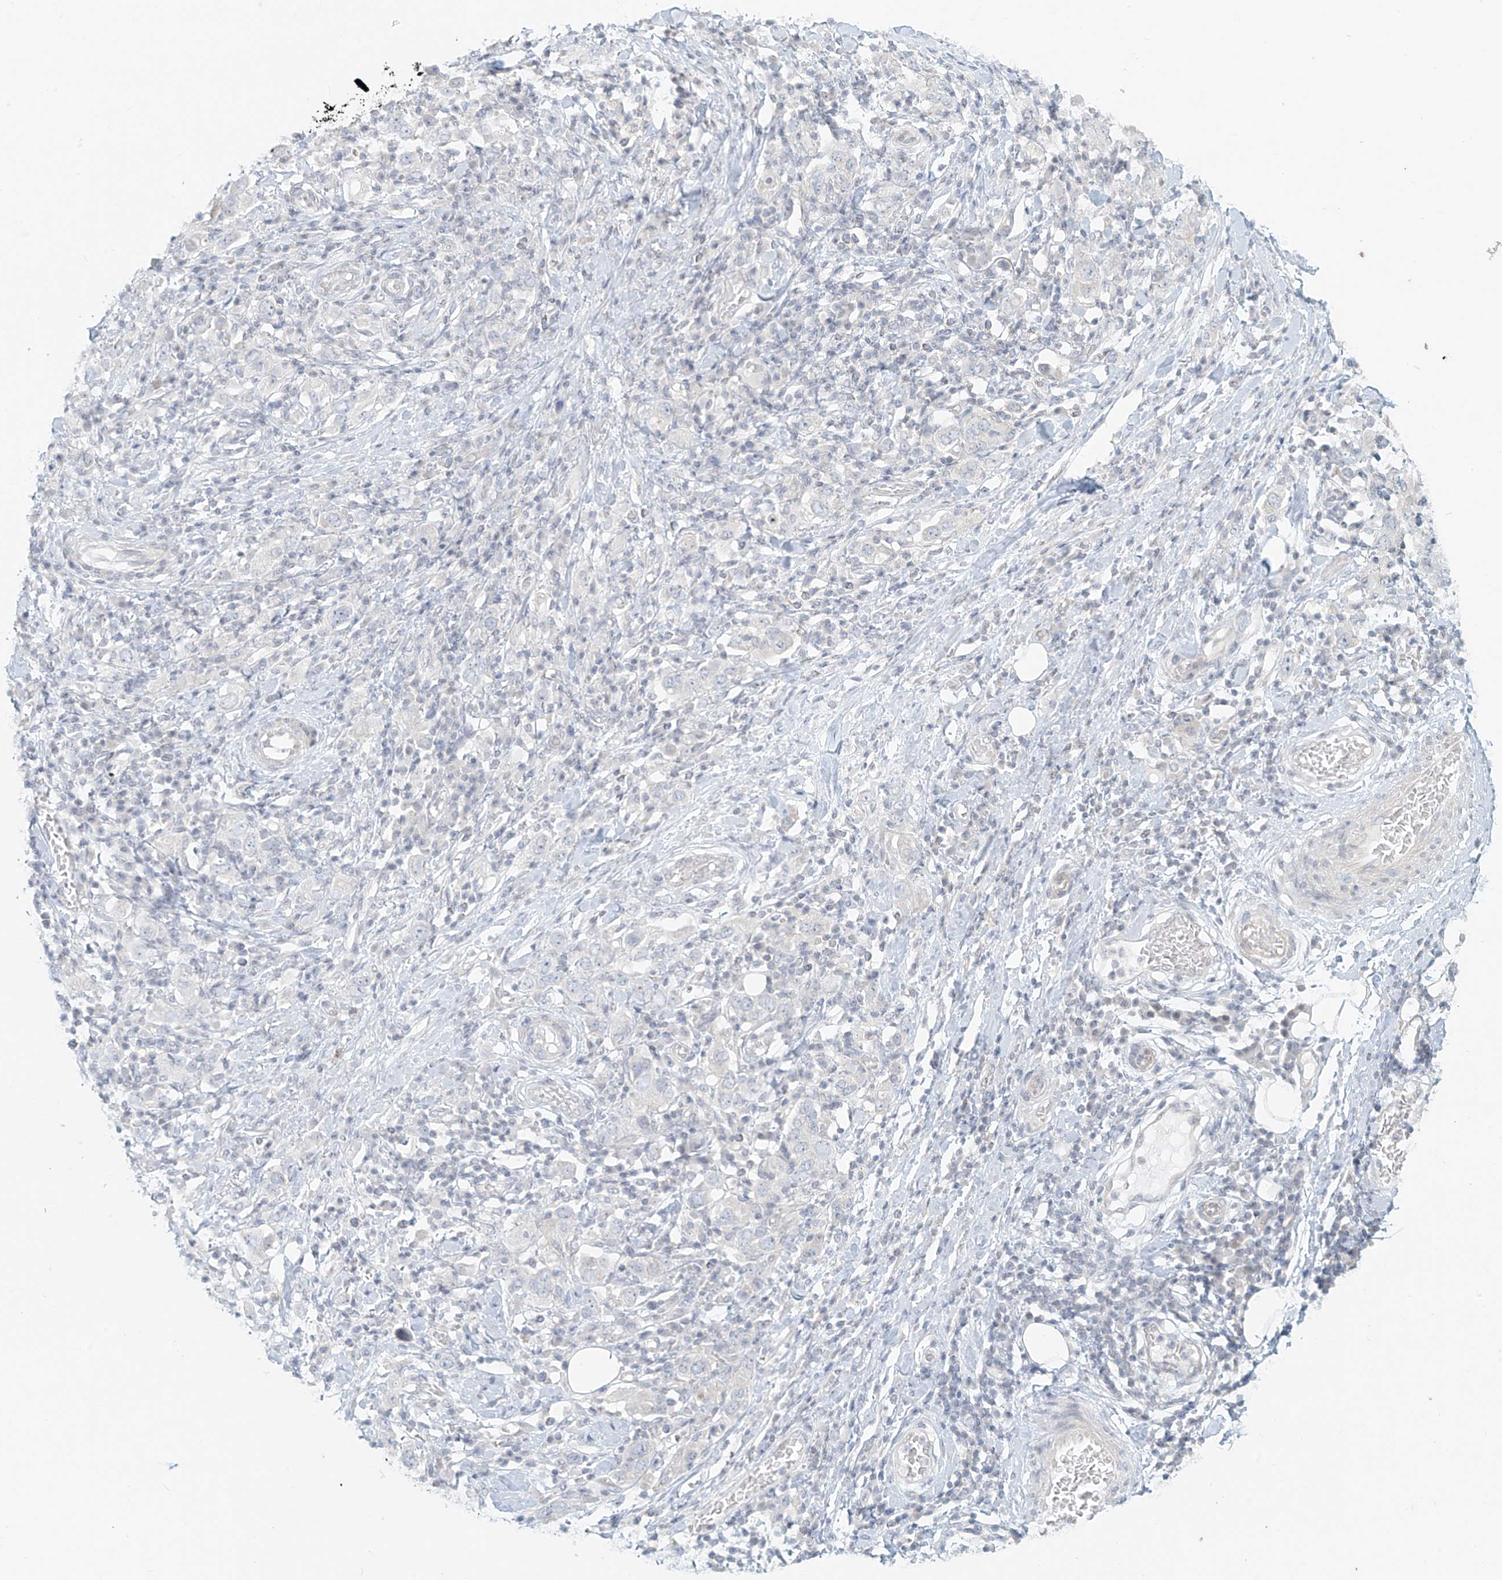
{"staining": {"intensity": "negative", "quantity": "none", "location": "none"}, "tissue": "stomach cancer", "cell_type": "Tumor cells", "image_type": "cancer", "snomed": [{"axis": "morphology", "description": "Adenocarcinoma, NOS"}, {"axis": "topography", "description": "Stomach, upper"}], "caption": "Photomicrograph shows no significant protein staining in tumor cells of stomach adenocarcinoma.", "gene": "OSBPL7", "patient": {"sex": "male", "age": 62}}